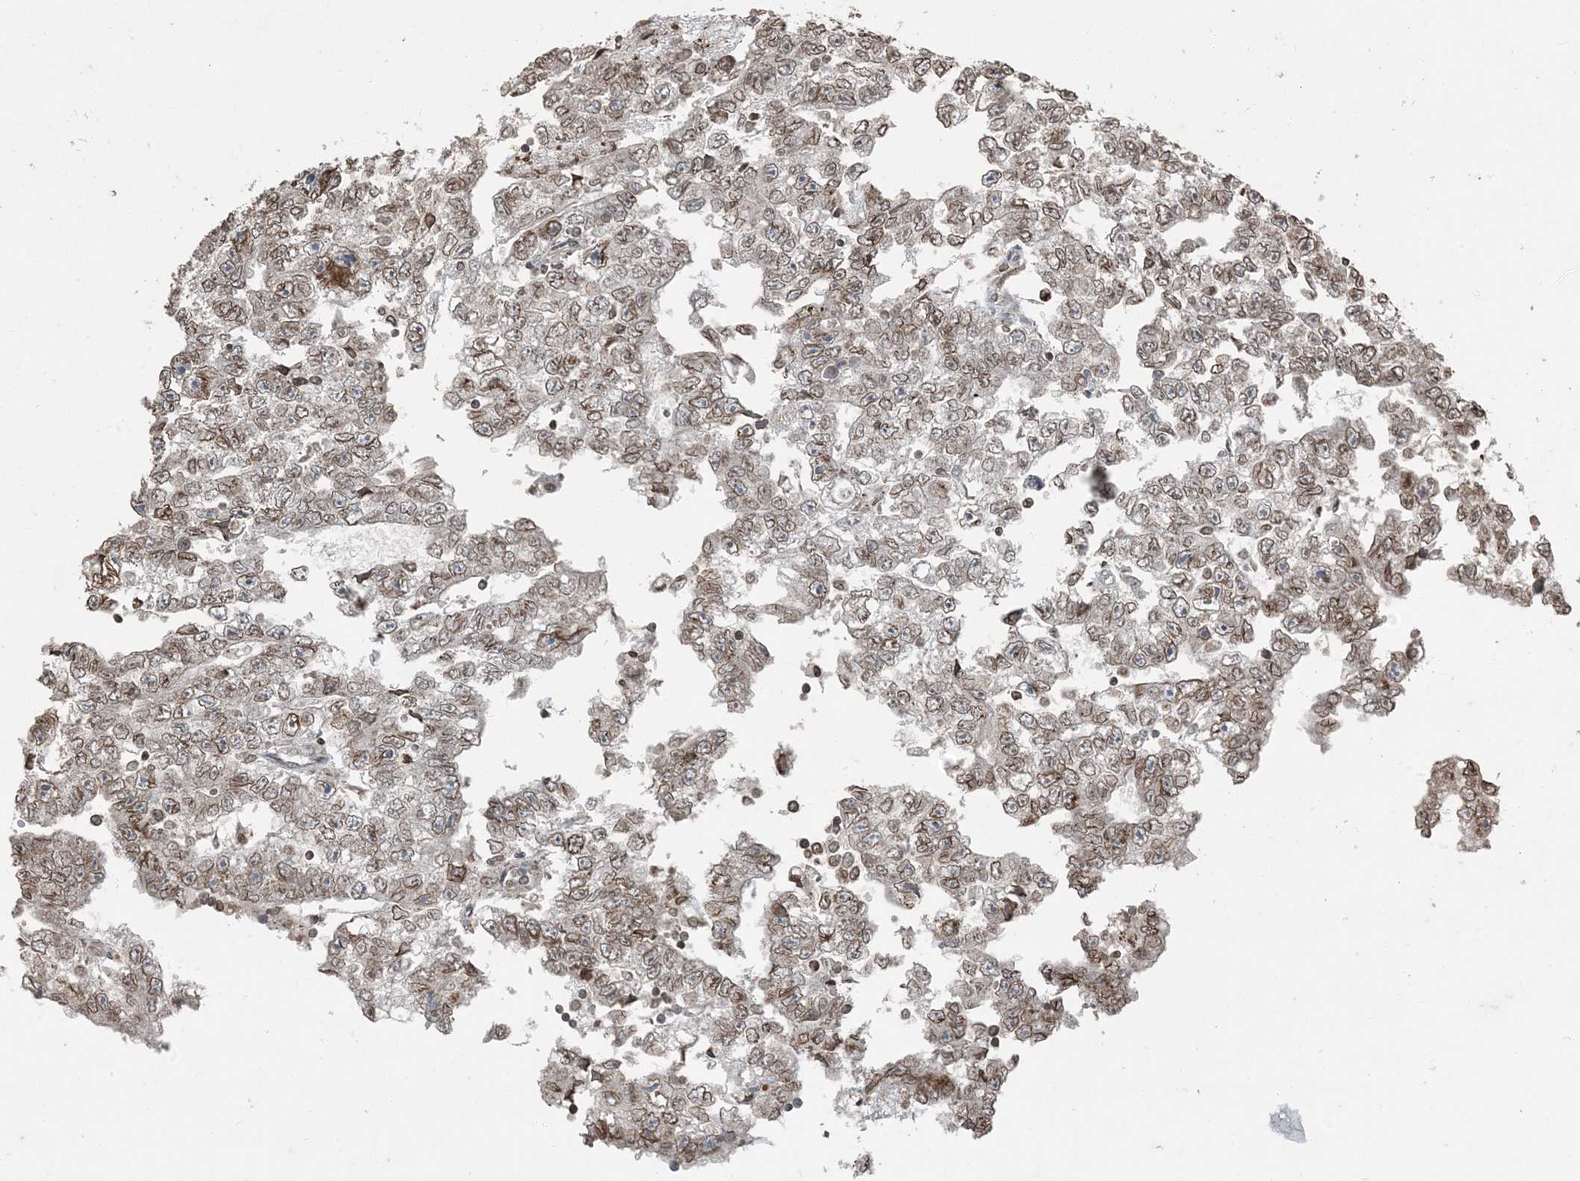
{"staining": {"intensity": "moderate", "quantity": "25%-75%", "location": "cytoplasmic/membranous,nuclear"}, "tissue": "testis cancer", "cell_type": "Tumor cells", "image_type": "cancer", "snomed": [{"axis": "morphology", "description": "Carcinoma, Embryonal, NOS"}, {"axis": "topography", "description": "Testis"}], "caption": "The immunohistochemical stain labels moderate cytoplasmic/membranous and nuclear positivity in tumor cells of testis embryonal carcinoma tissue. (DAB IHC, brown staining for protein, blue staining for nuclei).", "gene": "GNL1", "patient": {"sex": "male", "age": 25}}